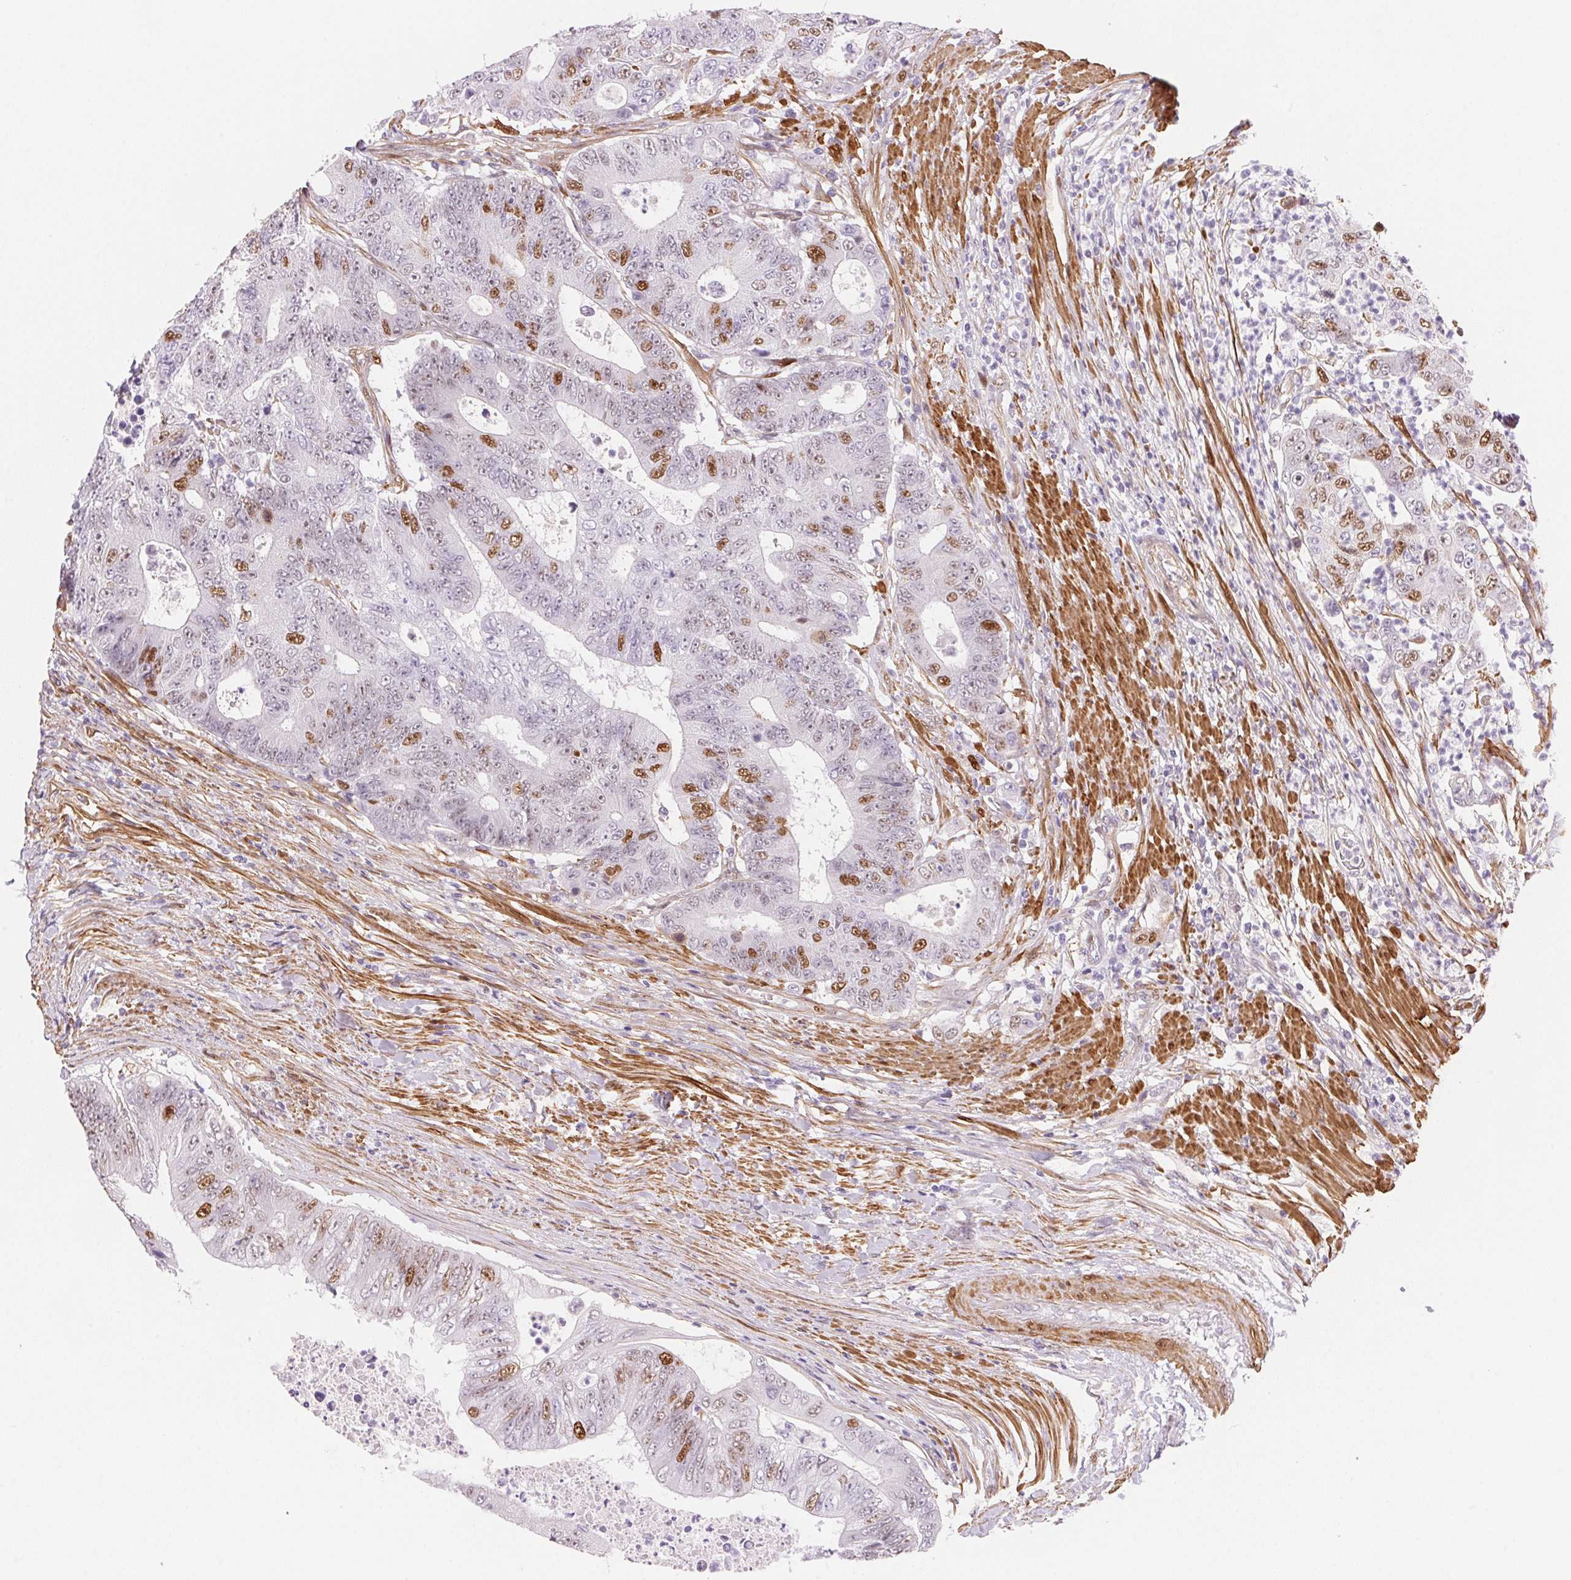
{"staining": {"intensity": "strong", "quantity": "<25%", "location": "nuclear"}, "tissue": "colorectal cancer", "cell_type": "Tumor cells", "image_type": "cancer", "snomed": [{"axis": "morphology", "description": "Adenocarcinoma, NOS"}, {"axis": "topography", "description": "Colon"}], "caption": "A photomicrograph of colorectal cancer (adenocarcinoma) stained for a protein demonstrates strong nuclear brown staining in tumor cells.", "gene": "SMTN", "patient": {"sex": "female", "age": 48}}